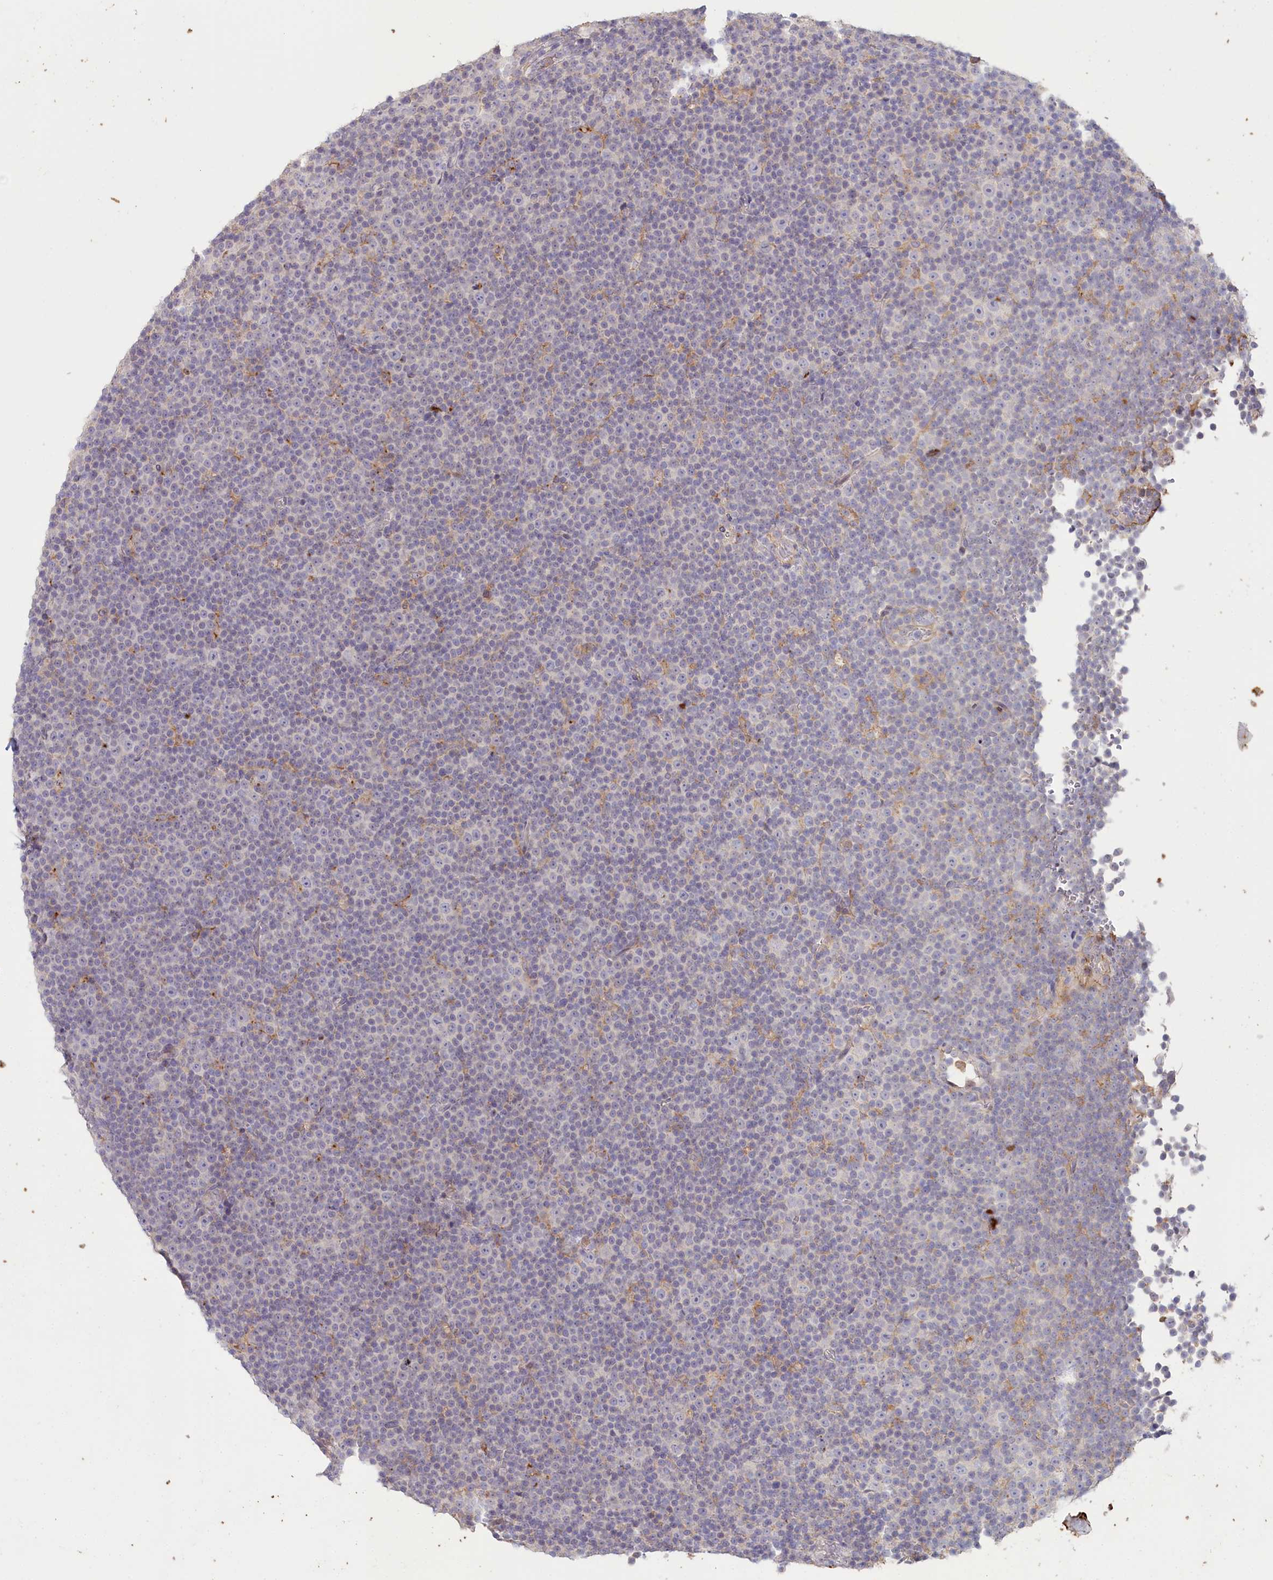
{"staining": {"intensity": "negative", "quantity": "none", "location": "none"}, "tissue": "lymphoma", "cell_type": "Tumor cells", "image_type": "cancer", "snomed": [{"axis": "morphology", "description": "Malignant lymphoma, non-Hodgkin's type, Low grade"}, {"axis": "topography", "description": "Lymph node"}], "caption": "This is an immunohistochemistry image of low-grade malignant lymphoma, non-Hodgkin's type. There is no expression in tumor cells.", "gene": "ALDH3B1", "patient": {"sex": "female", "age": 67}}